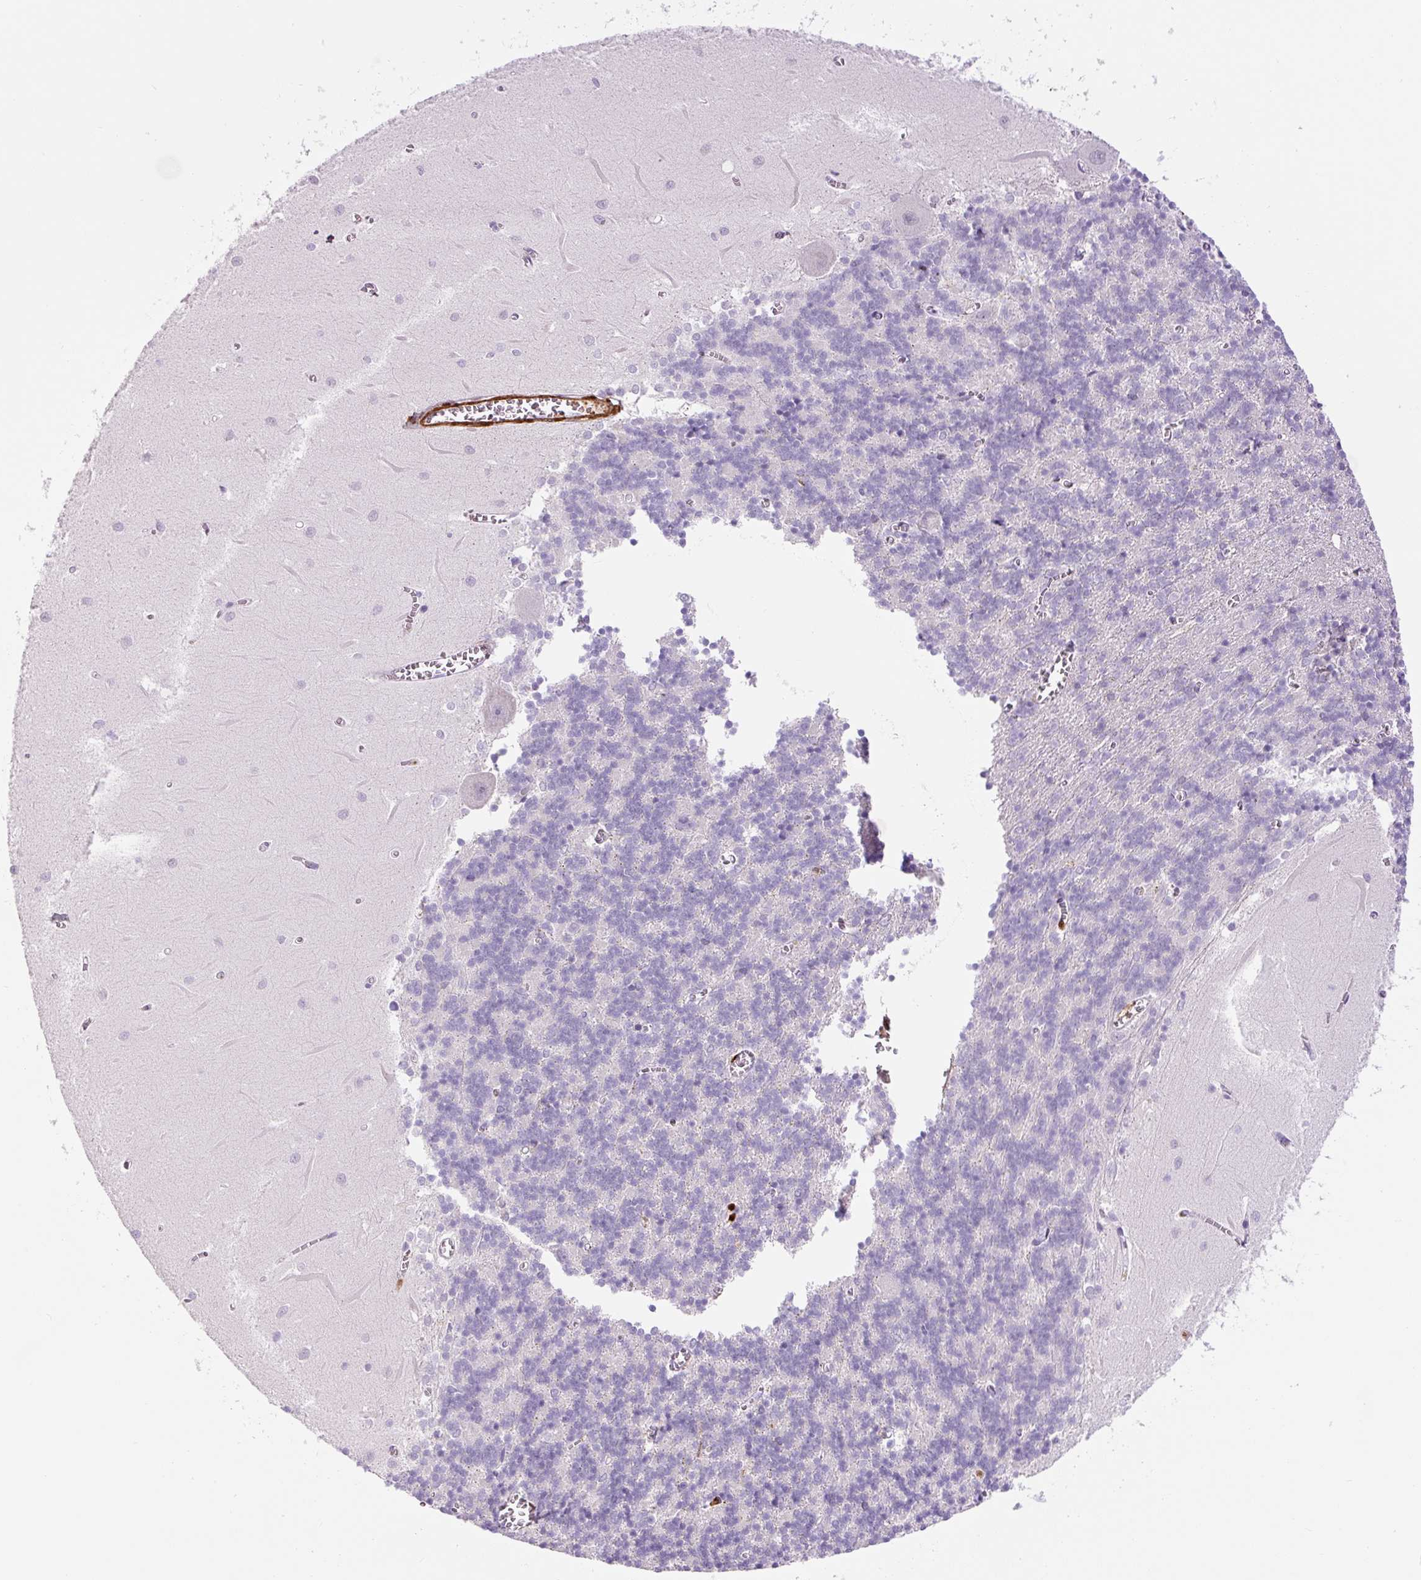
{"staining": {"intensity": "negative", "quantity": "none", "location": "none"}, "tissue": "cerebellum", "cell_type": "Cells in granular layer", "image_type": "normal", "snomed": [{"axis": "morphology", "description": "Normal tissue, NOS"}, {"axis": "topography", "description": "Cerebellum"}], "caption": "This is an IHC micrograph of normal human cerebellum. There is no expression in cells in granular layer.", "gene": "S100A4", "patient": {"sex": "male", "age": 37}}